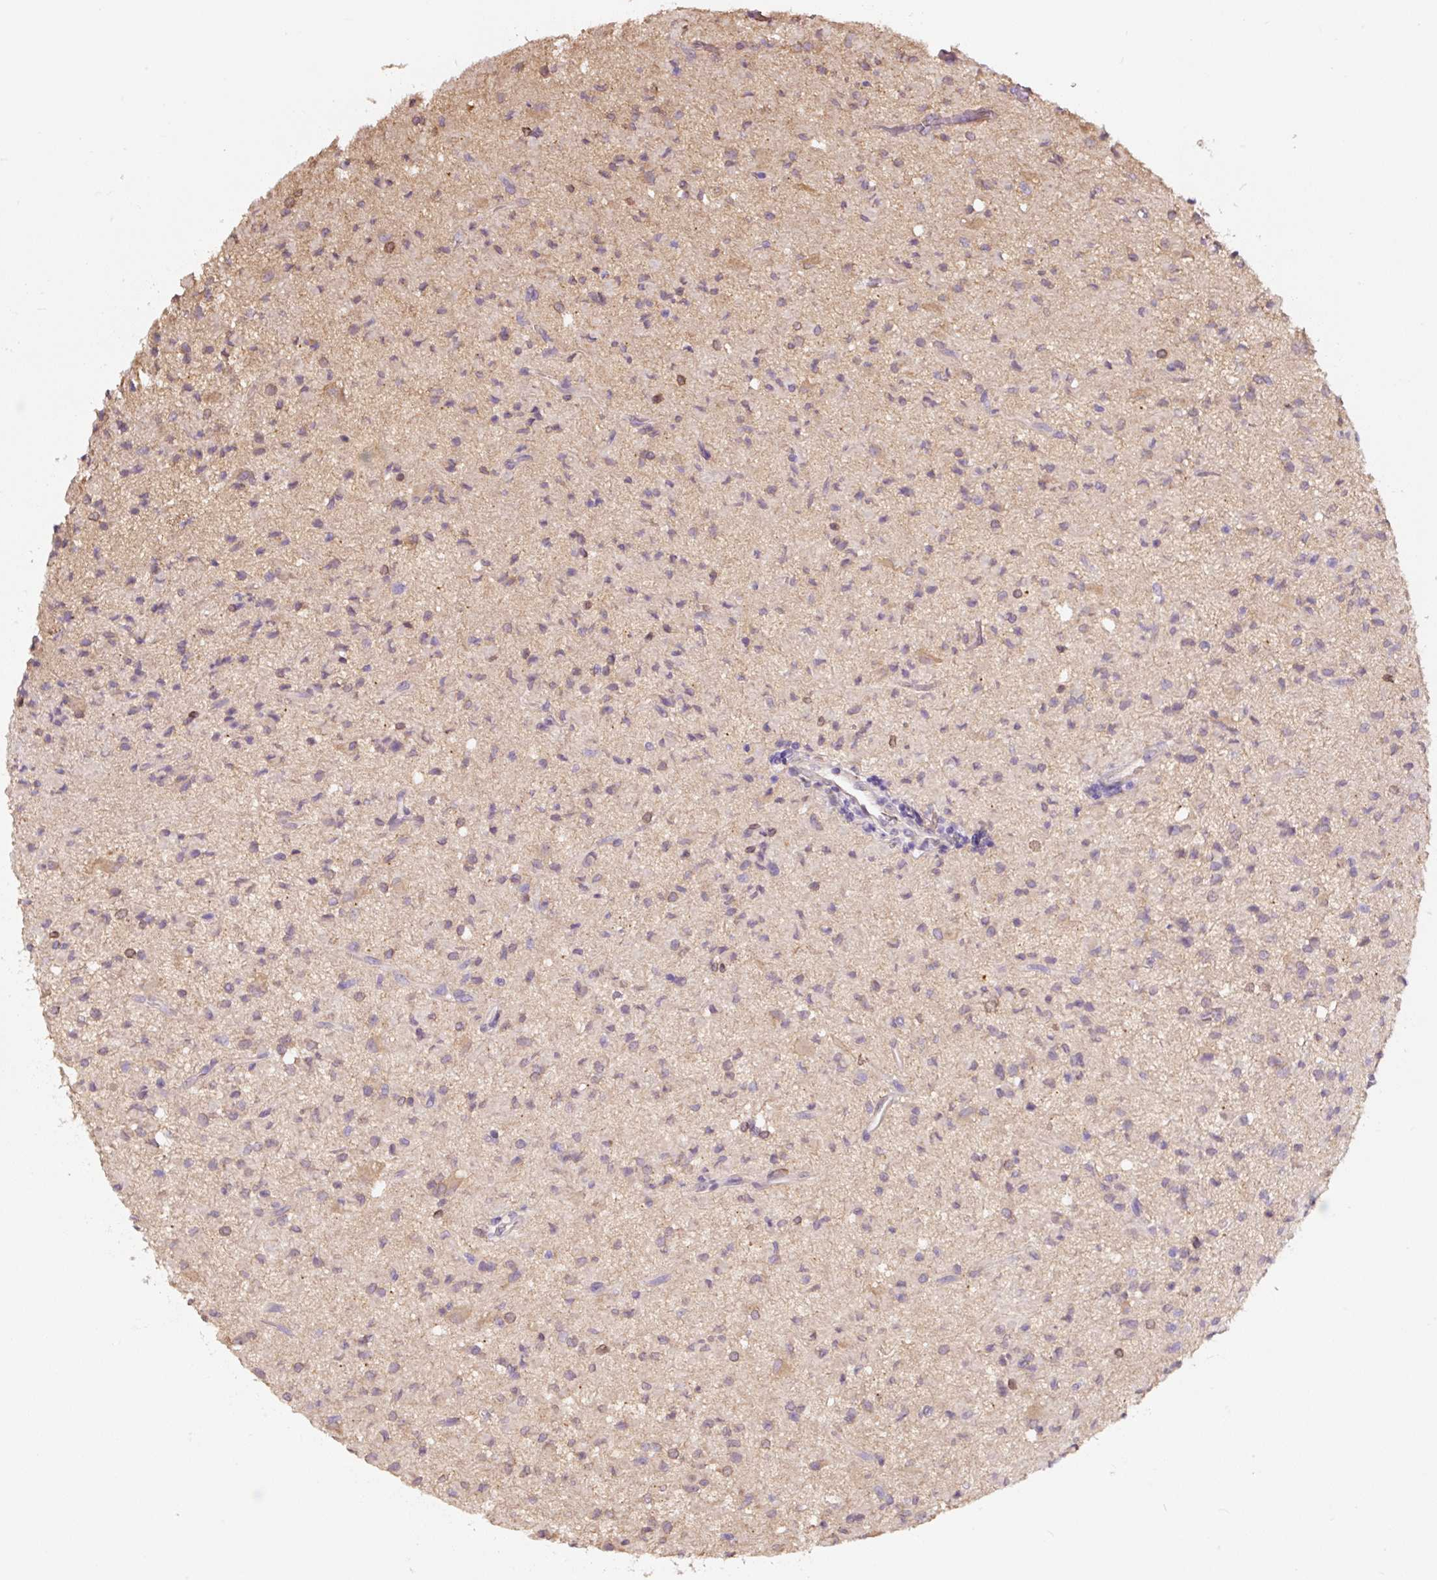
{"staining": {"intensity": "weak", "quantity": "25%-75%", "location": "cytoplasmic/membranous"}, "tissue": "glioma", "cell_type": "Tumor cells", "image_type": "cancer", "snomed": [{"axis": "morphology", "description": "Glioma, malignant, Low grade"}, {"axis": "topography", "description": "Brain"}], "caption": "This is an image of immunohistochemistry (IHC) staining of malignant glioma (low-grade), which shows weak expression in the cytoplasmic/membranous of tumor cells.", "gene": "ASRGL1", "patient": {"sex": "female", "age": 33}}